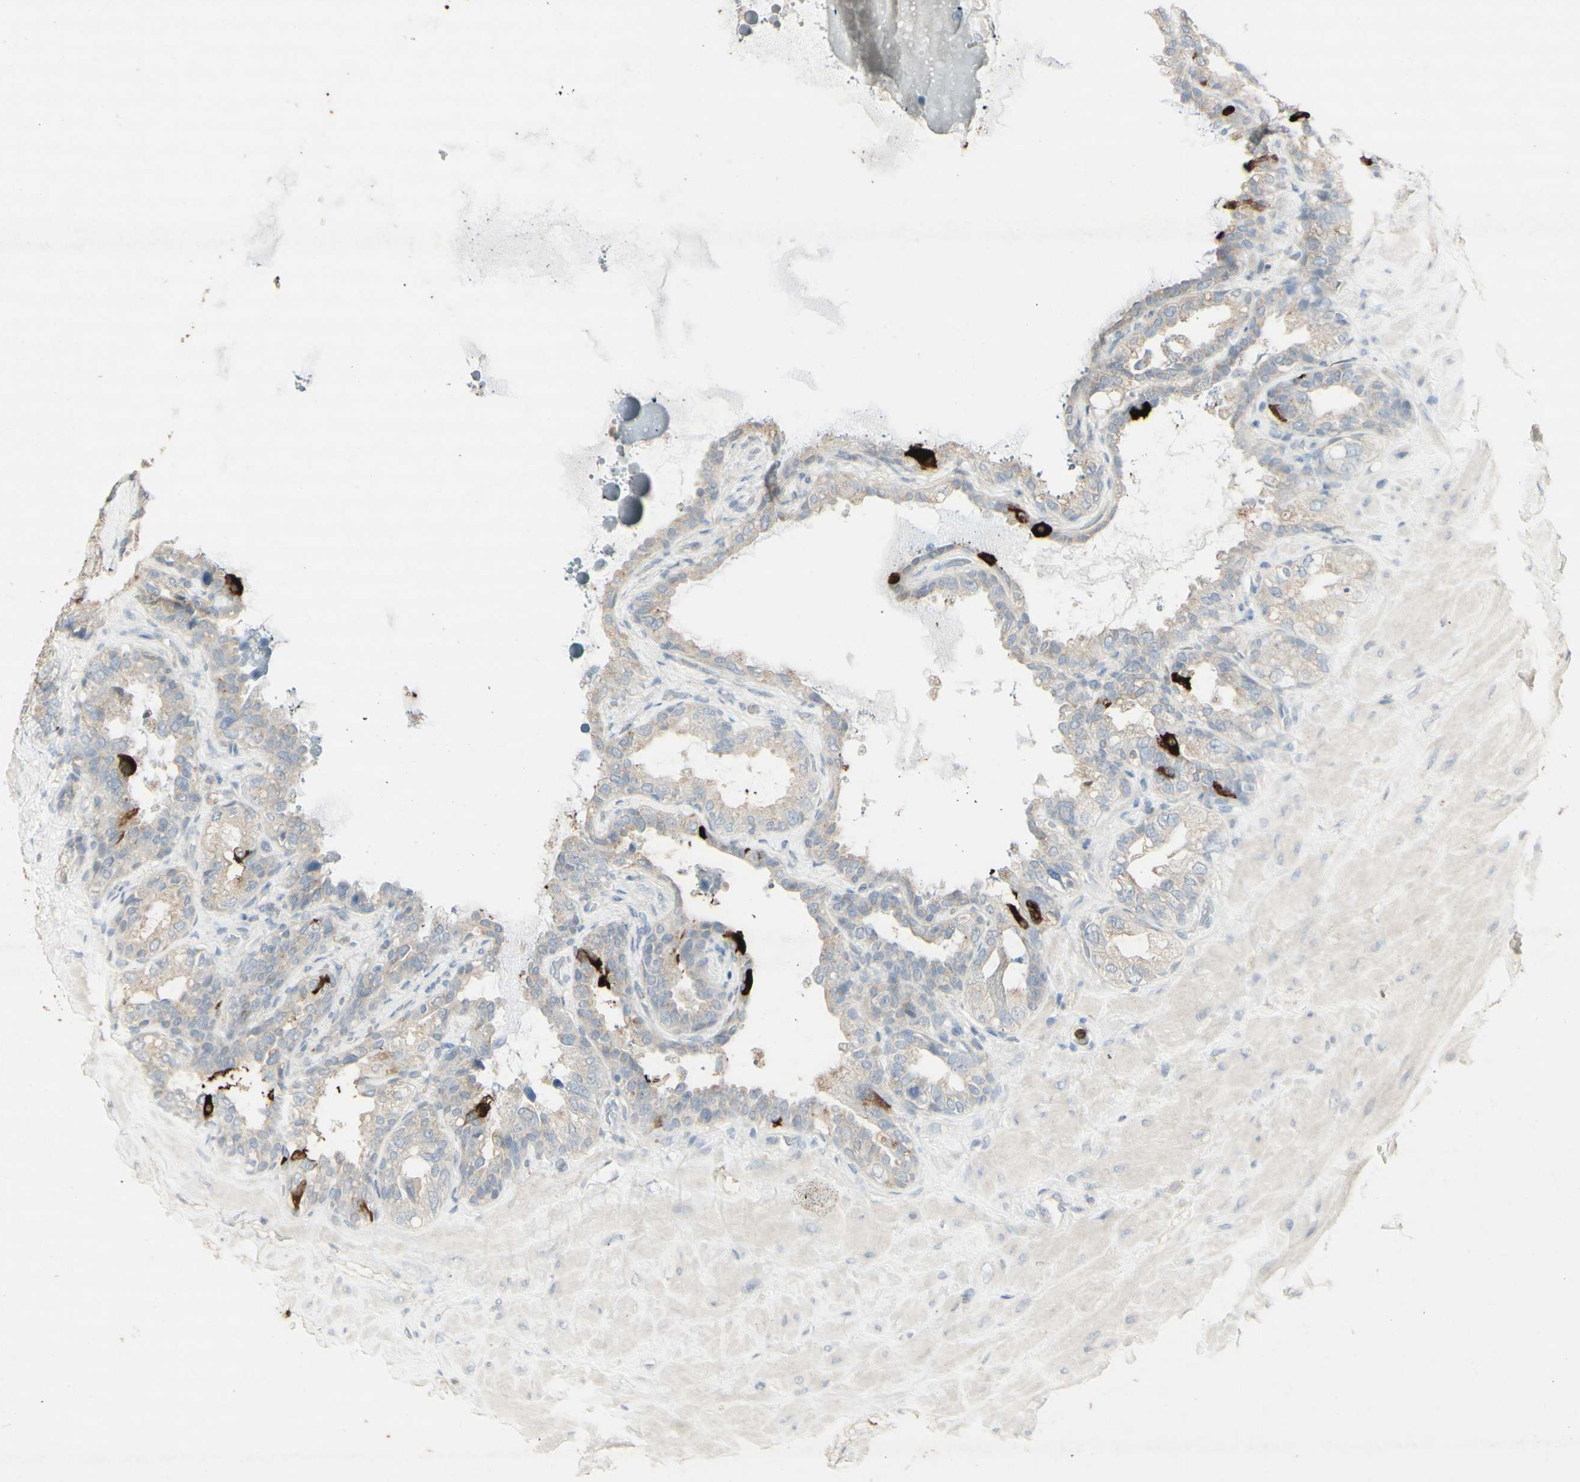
{"staining": {"intensity": "strong", "quantity": "<25%", "location": "cytoplasmic/membranous,nuclear"}, "tissue": "seminal vesicle", "cell_type": "Glandular cells", "image_type": "normal", "snomed": [{"axis": "morphology", "description": "Normal tissue, NOS"}, {"axis": "topography", "description": "Seminal veicle"}], "caption": "Normal seminal vesicle displays strong cytoplasmic/membranous,nuclear positivity in about <25% of glandular cells, visualized by immunohistochemistry. (IHC, brightfield microscopy, high magnification).", "gene": "ATP6V1B1", "patient": {"sex": "male", "age": 68}}